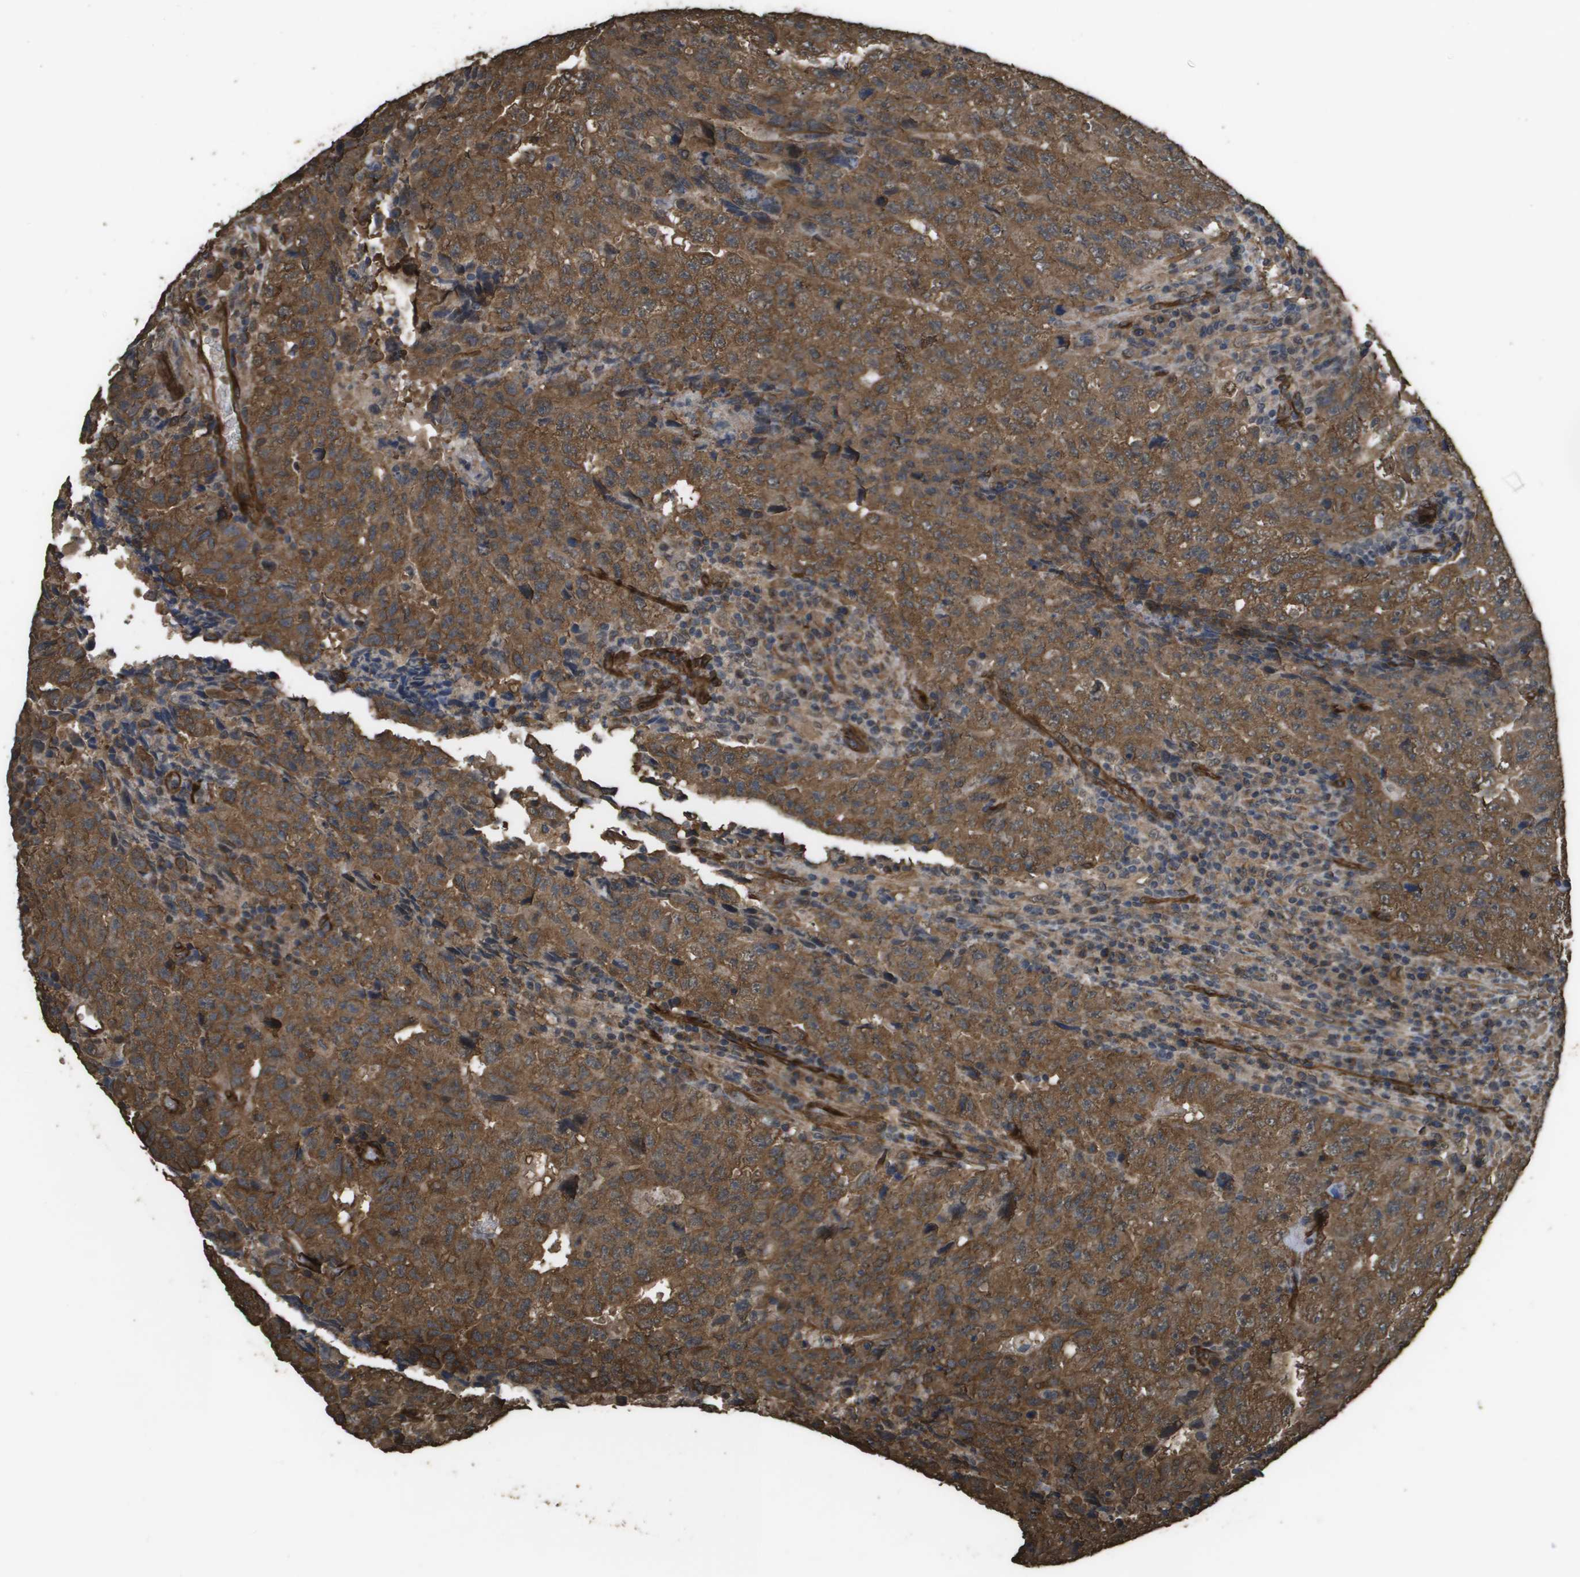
{"staining": {"intensity": "strong", "quantity": ">75%", "location": "cytoplasmic/membranous"}, "tissue": "testis cancer", "cell_type": "Tumor cells", "image_type": "cancer", "snomed": [{"axis": "morphology", "description": "Necrosis, NOS"}, {"axis": "morphology", "description": "Carcinoma, Embryonal, NOS"}, {"axis": "topography", "description": "Testis"}], "caption": "Human testis embryonal carcinoma stained with a protein marker demonstrates strong staining in tumor cells.", "gene": "AAMP", "patient": {"sex": "male", "age": 19}}